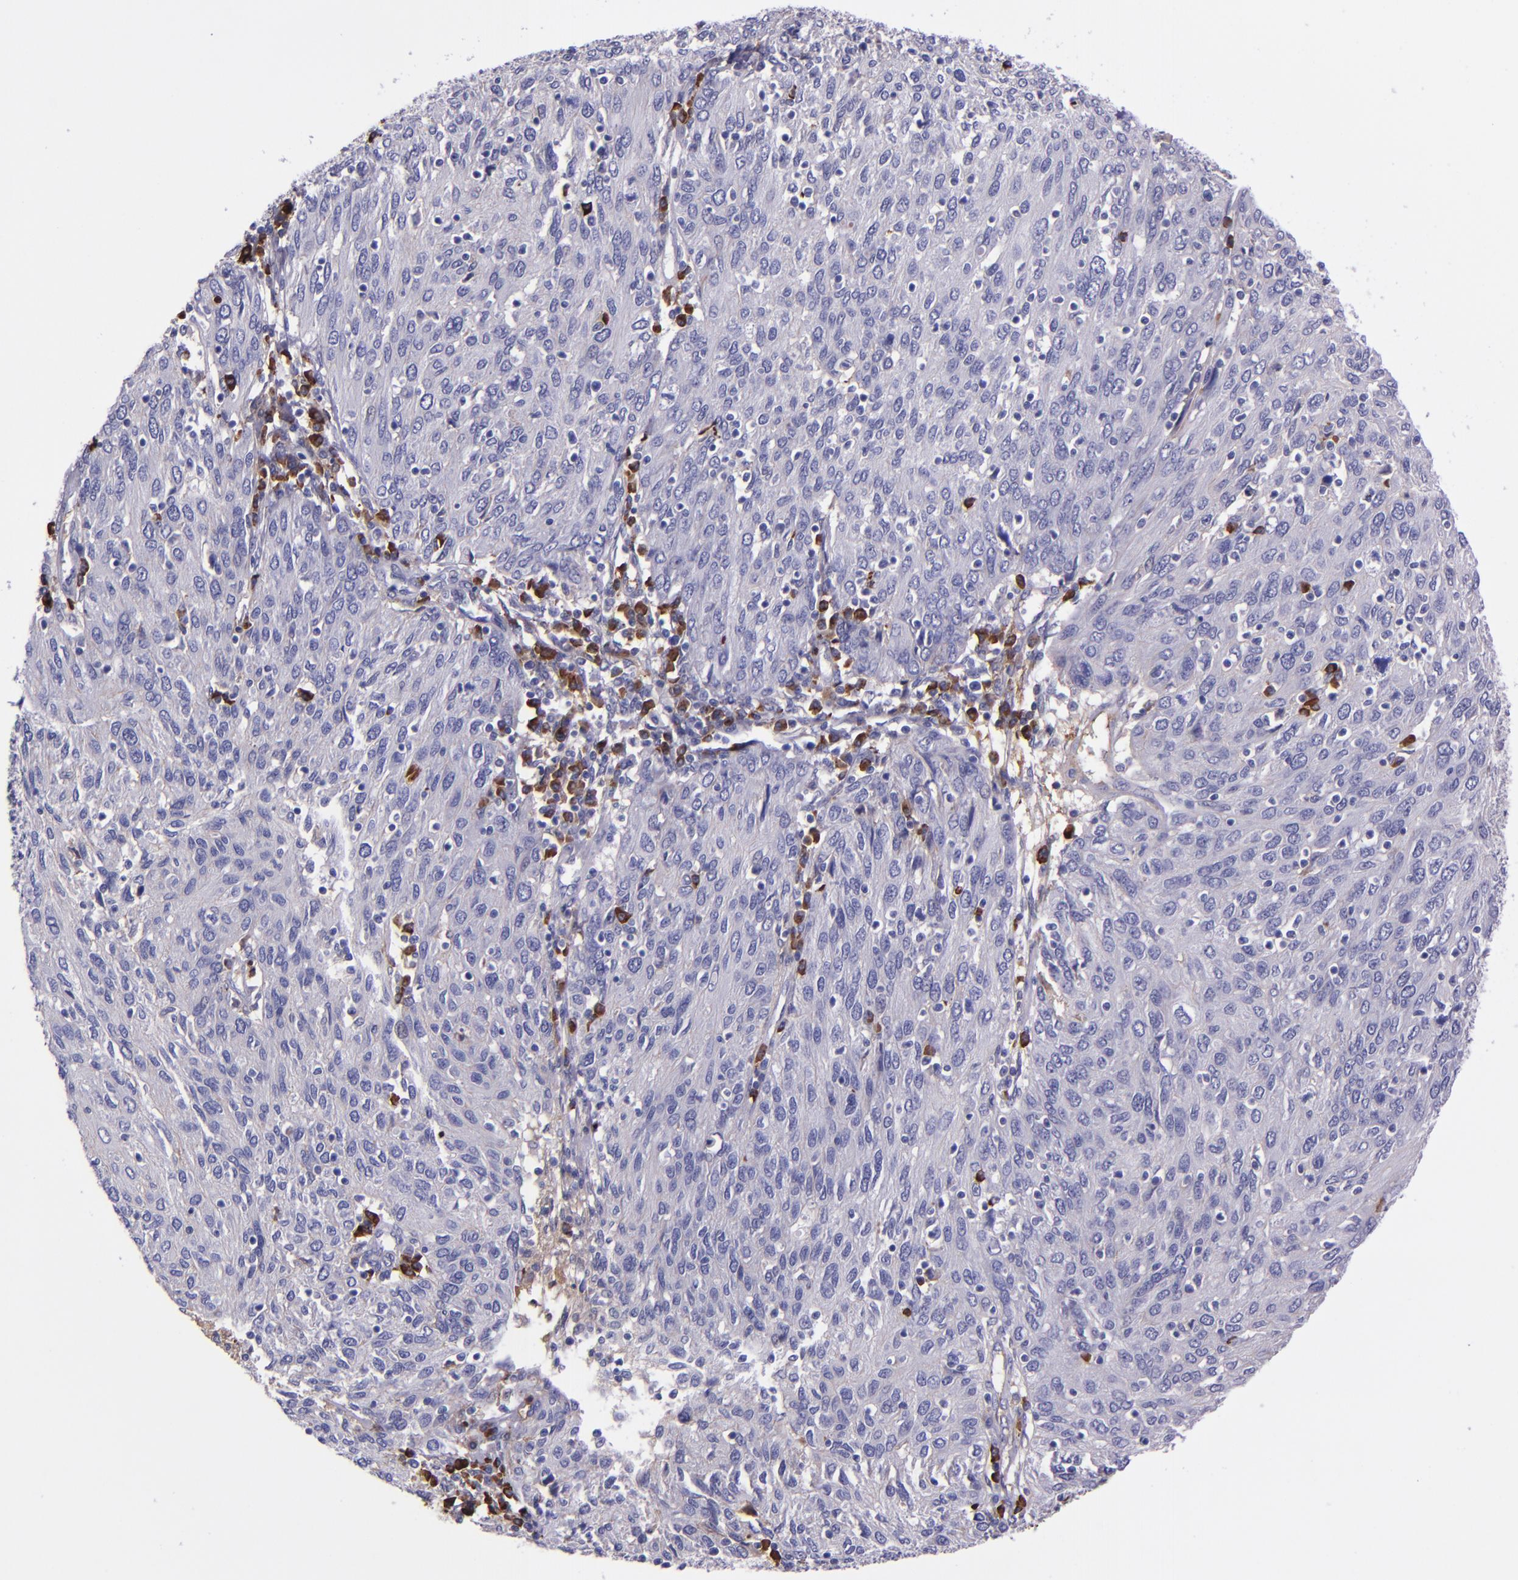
{"staining": {"intensity": "negative", "quantity": "none", "location": "none"}, "tissue": "ovarian cancer", "cell_type": "Tumor cells", "image_type": "cancer", "snomed": [{"axis": "morphology", "description": "Carcinoma, endometroid"}, {"axis": "topography", "description": "Ovary"}], "caption": "Tumor cells are negative for brown protein staining in endometroid carcinoma (ovarian). The staining is performed using DAB (3,3'-diaminobenzidine) brown chromogen with nuclei counter-stained in using hematoxylin.", "gene": "KNG1", "patient": {"sex": "female", "age": 50}}